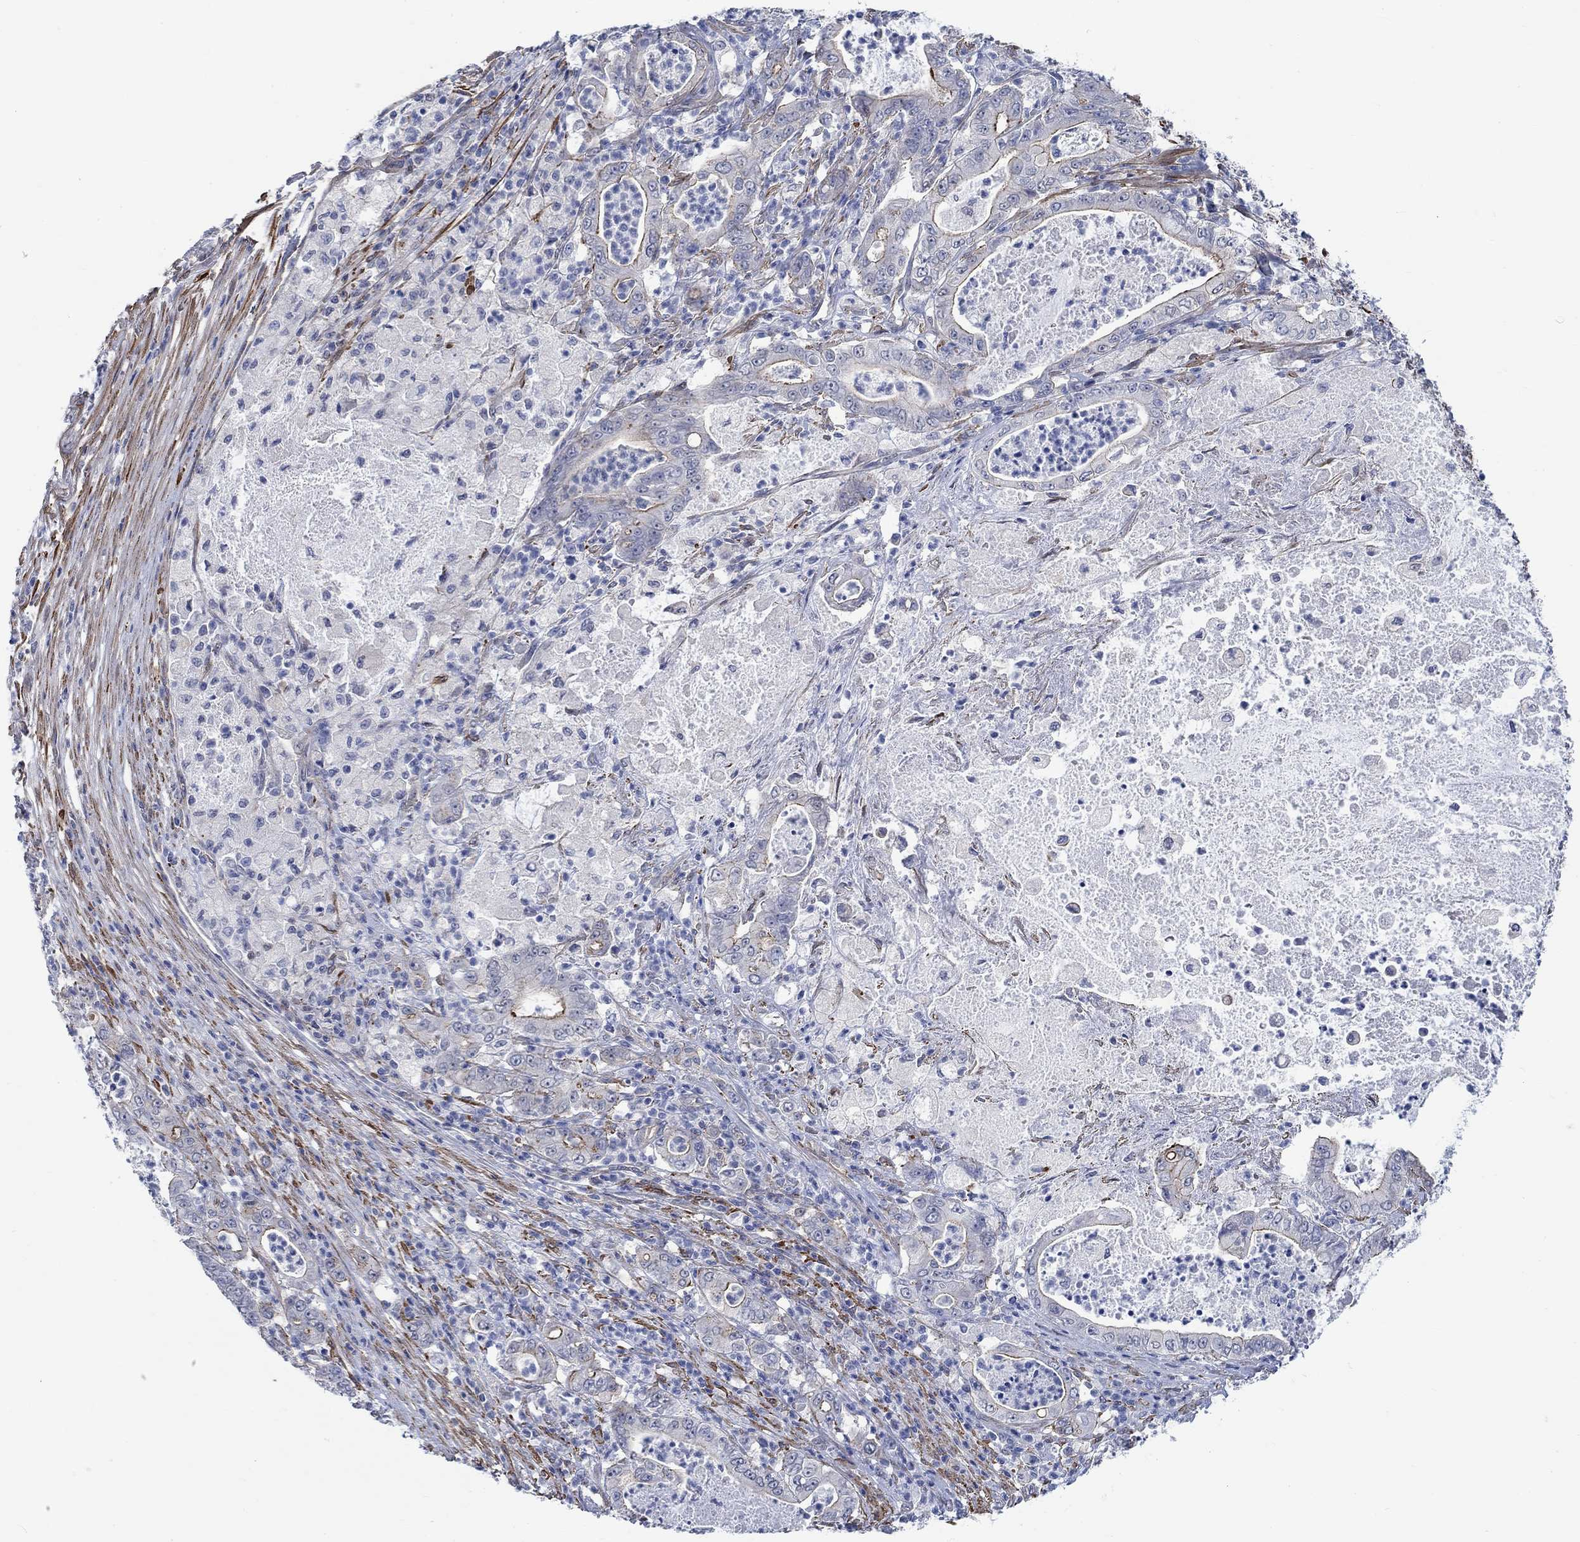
{"staining": {"intensity": "strong", "quantity": "<25%", "location": "cytoplasmic/membranous"}, "tissue": "pancreatic cancer", "cell_type": "Tumor cells", "image_type": "cancer", "snomed": [{"axis": "morphology", "description": "Adenocarcinoma, NOS"}, {"axis": "topography", "description": "Pancreas"}], "caption": "Strong cytoplasmic/membranous staining for a protein is seen in approximately <25% of tumor cells of adenocarcinoma (pancreatic) using immunohistochemistry.", "gene": "KCNH8", "patient": {"sex": "male", "age": 71}}